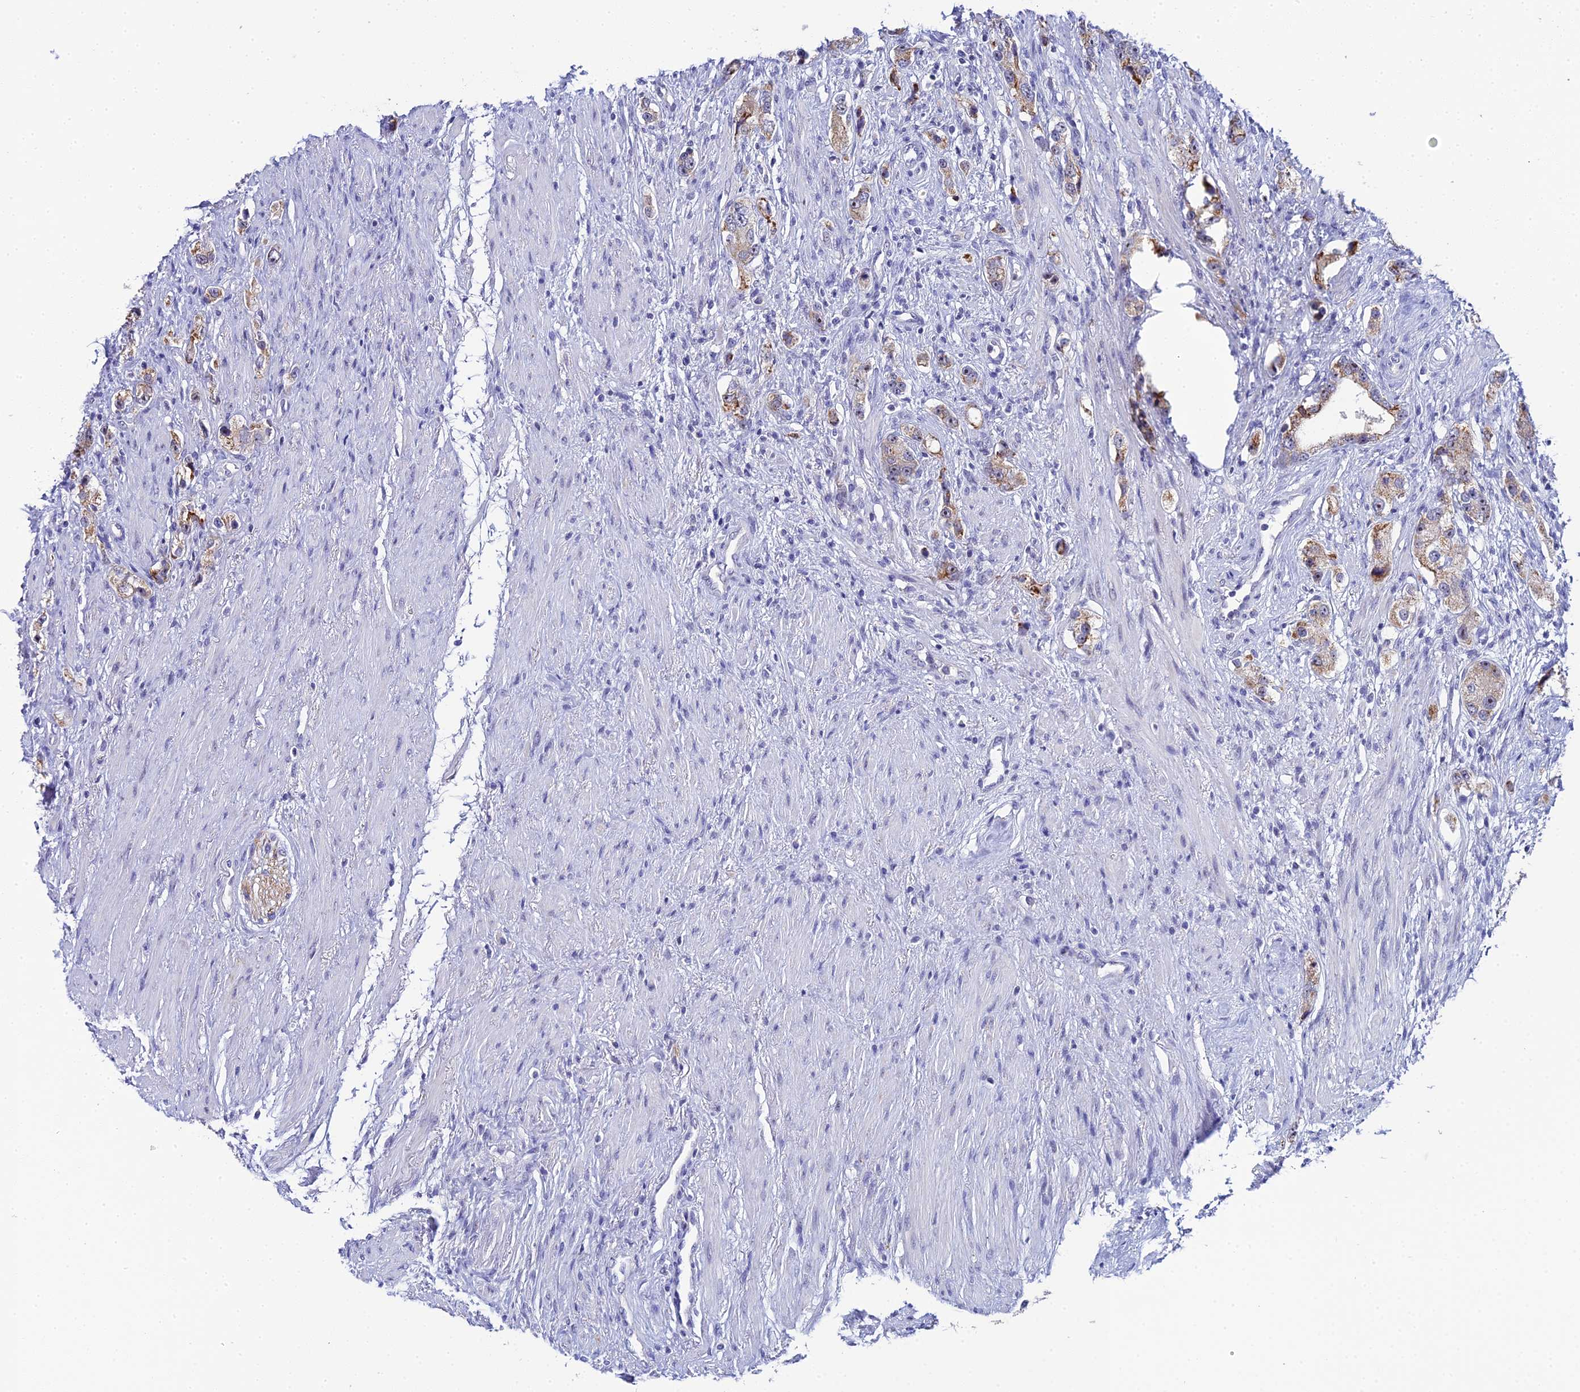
{"staining": {"intensity": "moderate", "quantity": "25%-75%", "location": "cytoplasmic/membranous"}, "tissue": "prostate cancer", "cell_type": "Tumor cells", "image_type": "cancer", "snomed": [{"axis": "morphology", "description": "Adenocarcinoma, High grade"}, {"axis": "topography", "description": "Prostate"}], "caption": "A photomicrograph of prostate high-grade adenocarcinoma stained for a protein shows moderate cytoplasmic/membranous brown staining in tumor cells. The staining was performed using DAB (3,3'-diaminobenzidine) to visualize the protein expression in brown, while the nuclei were stained in blue with hematoxylin (Magnification: 20x).", "gene": "PLPP4", "patient": {"sex": "male", "age": 63}}